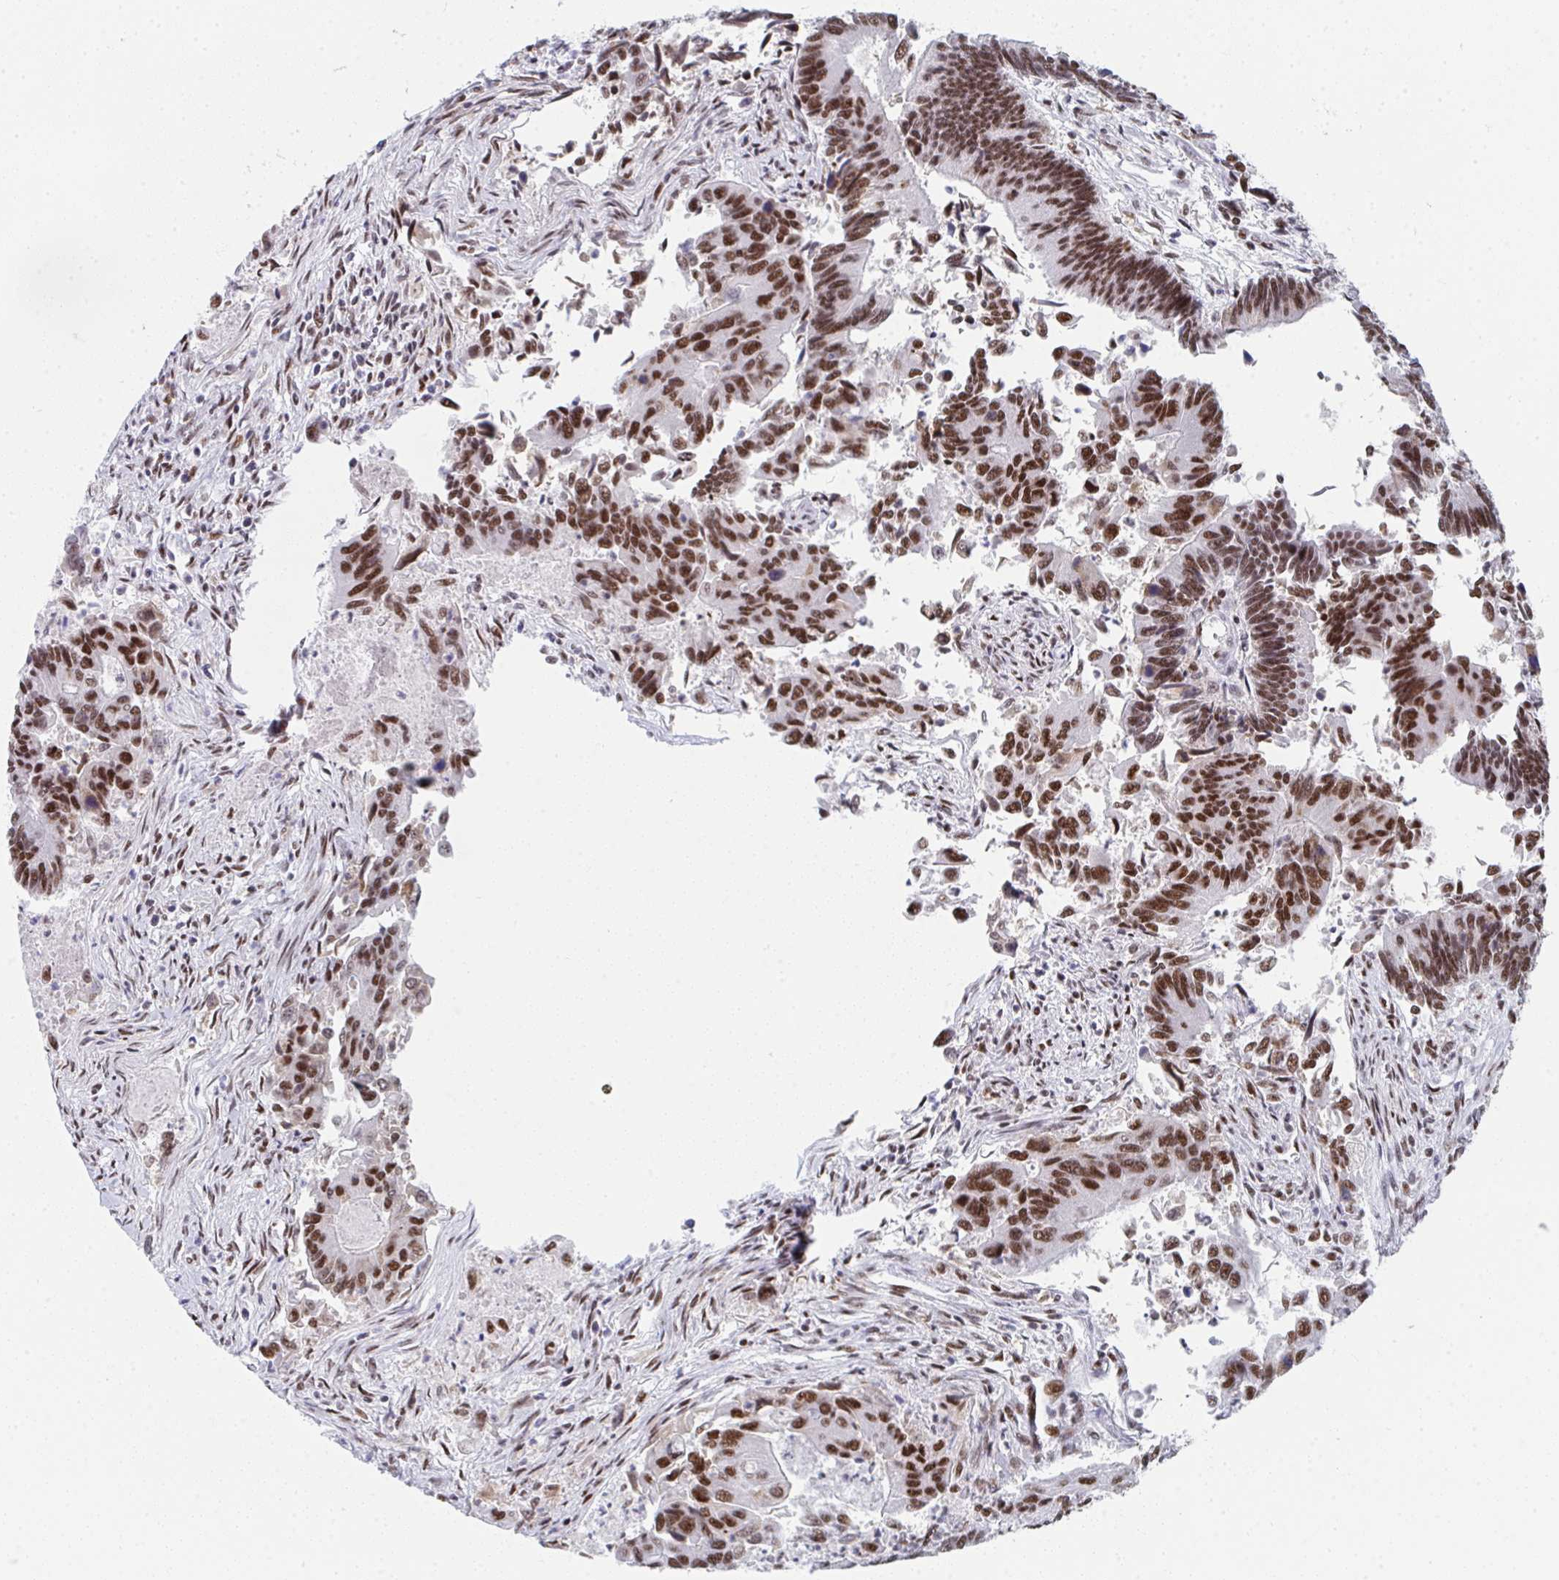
{"staining": {"intensity": "moderate", "quantity": ">75%", "location": "nuclear"}, "tissue": "colorectal cancer", "cell_type": "Tumor cells", "image_type": "cancer", "snomed": [{"axis": "morphology", "description": "Adenocarcinoma, NOS"}, {"axis": "topography", "description": "Colon"}], "caption": "High-magnification brightfield microscopy of adenocarcinoma (colorectal) stained with DAB (brown) and counterstained with hematoxylin (blue). tumor cells exhibit moderate nuclear positivity is present in approximately>75% of cells.", "gene": "SNRNP70", "patient": {"sex": "female", "age": 67}}